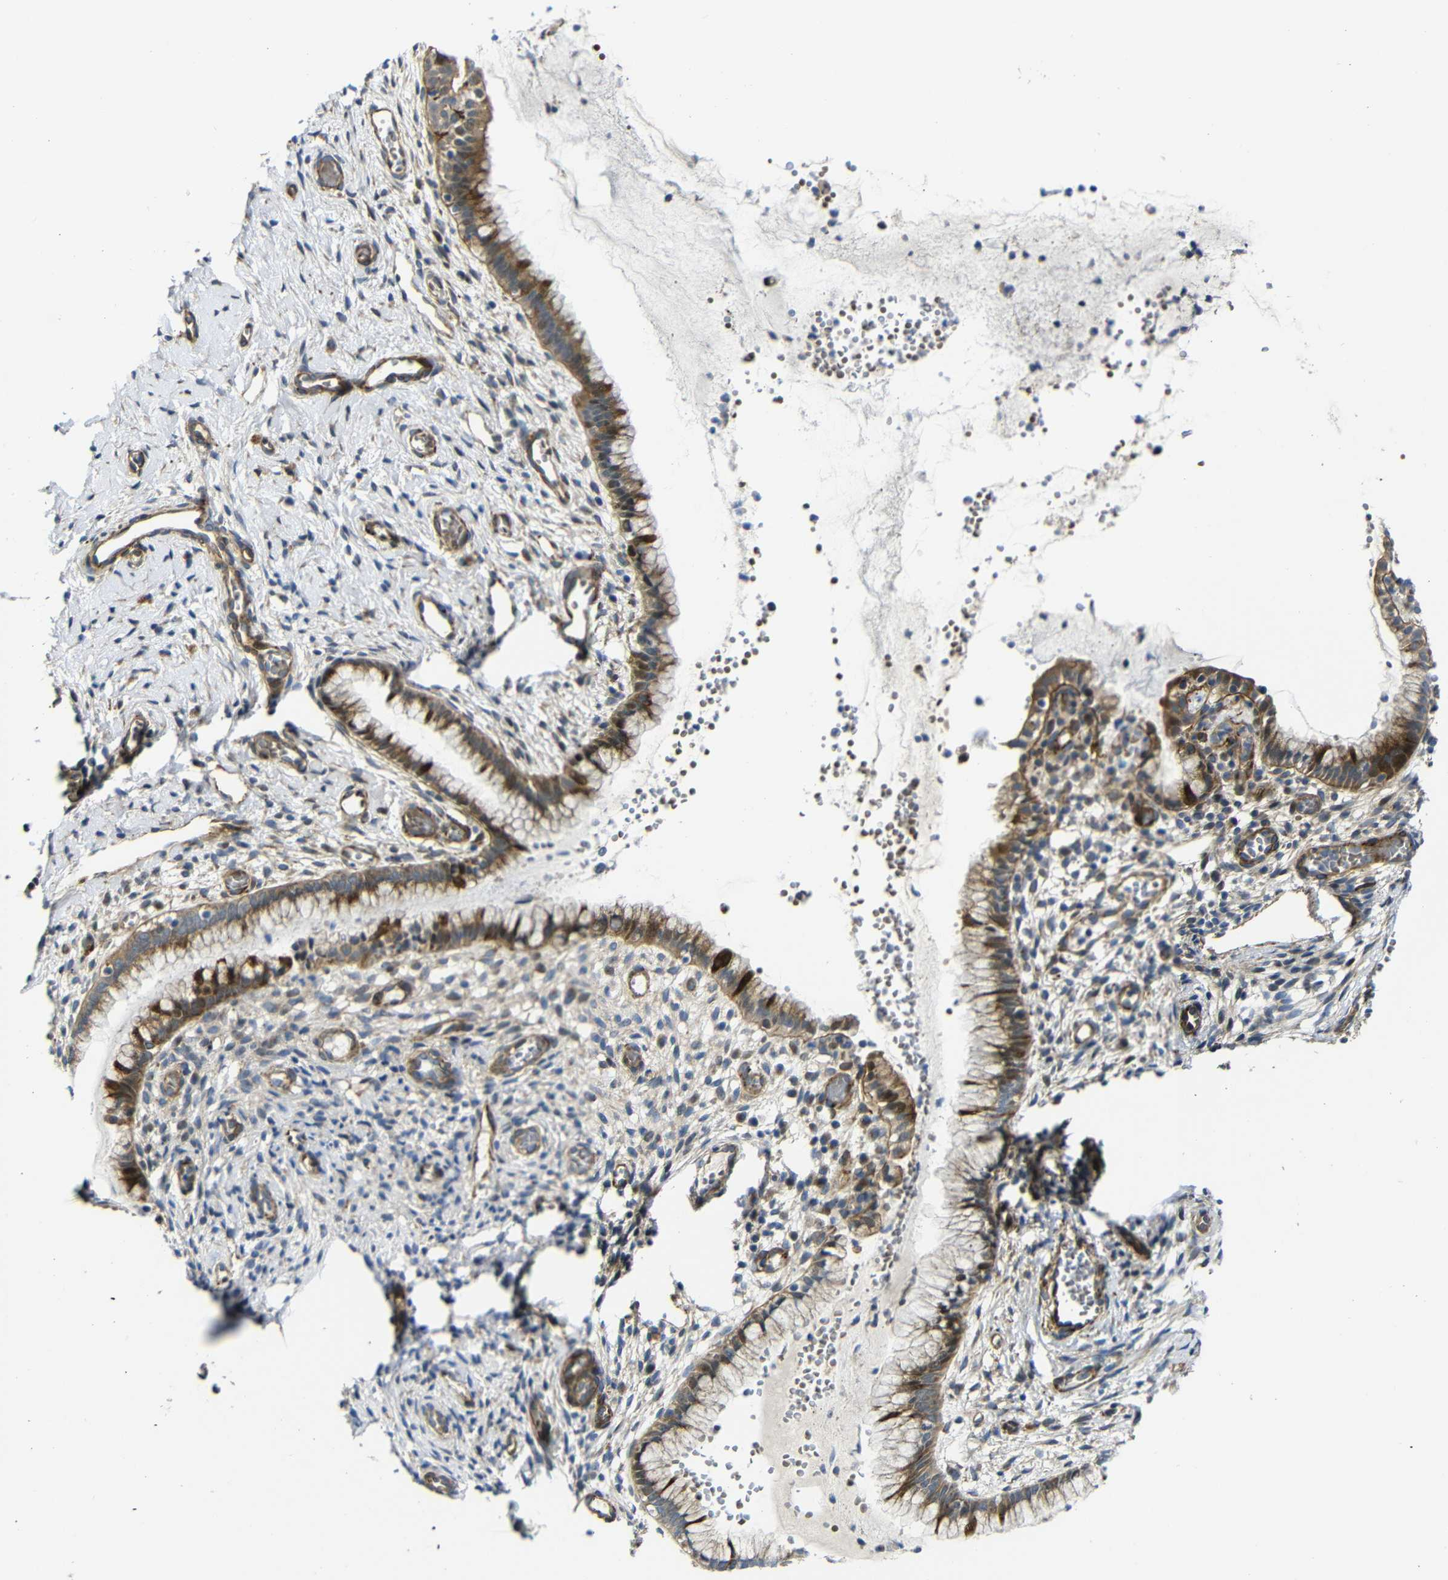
{"staining": {"intensity": "strong", "quantity": "25%-75%", "location": "cytoplasmic/membranous"}, "tissue": "cervix", "cell_type": "Glandular cells", "image_type": "normal", "snomed": [{"axis": "morphology", "description": "Normal tissue, NOS"}, {"axis": "topography", "description": "Cervix"}], "caption": "Immunohistochemistry (DAB) staining of unremarkable human cervix shows strong cytoplasmic/membranous protein expression in approximately 25%-75% of glandular cells.", "gene": "PARP14", "patient": {"sex": "female", "age": 65}}